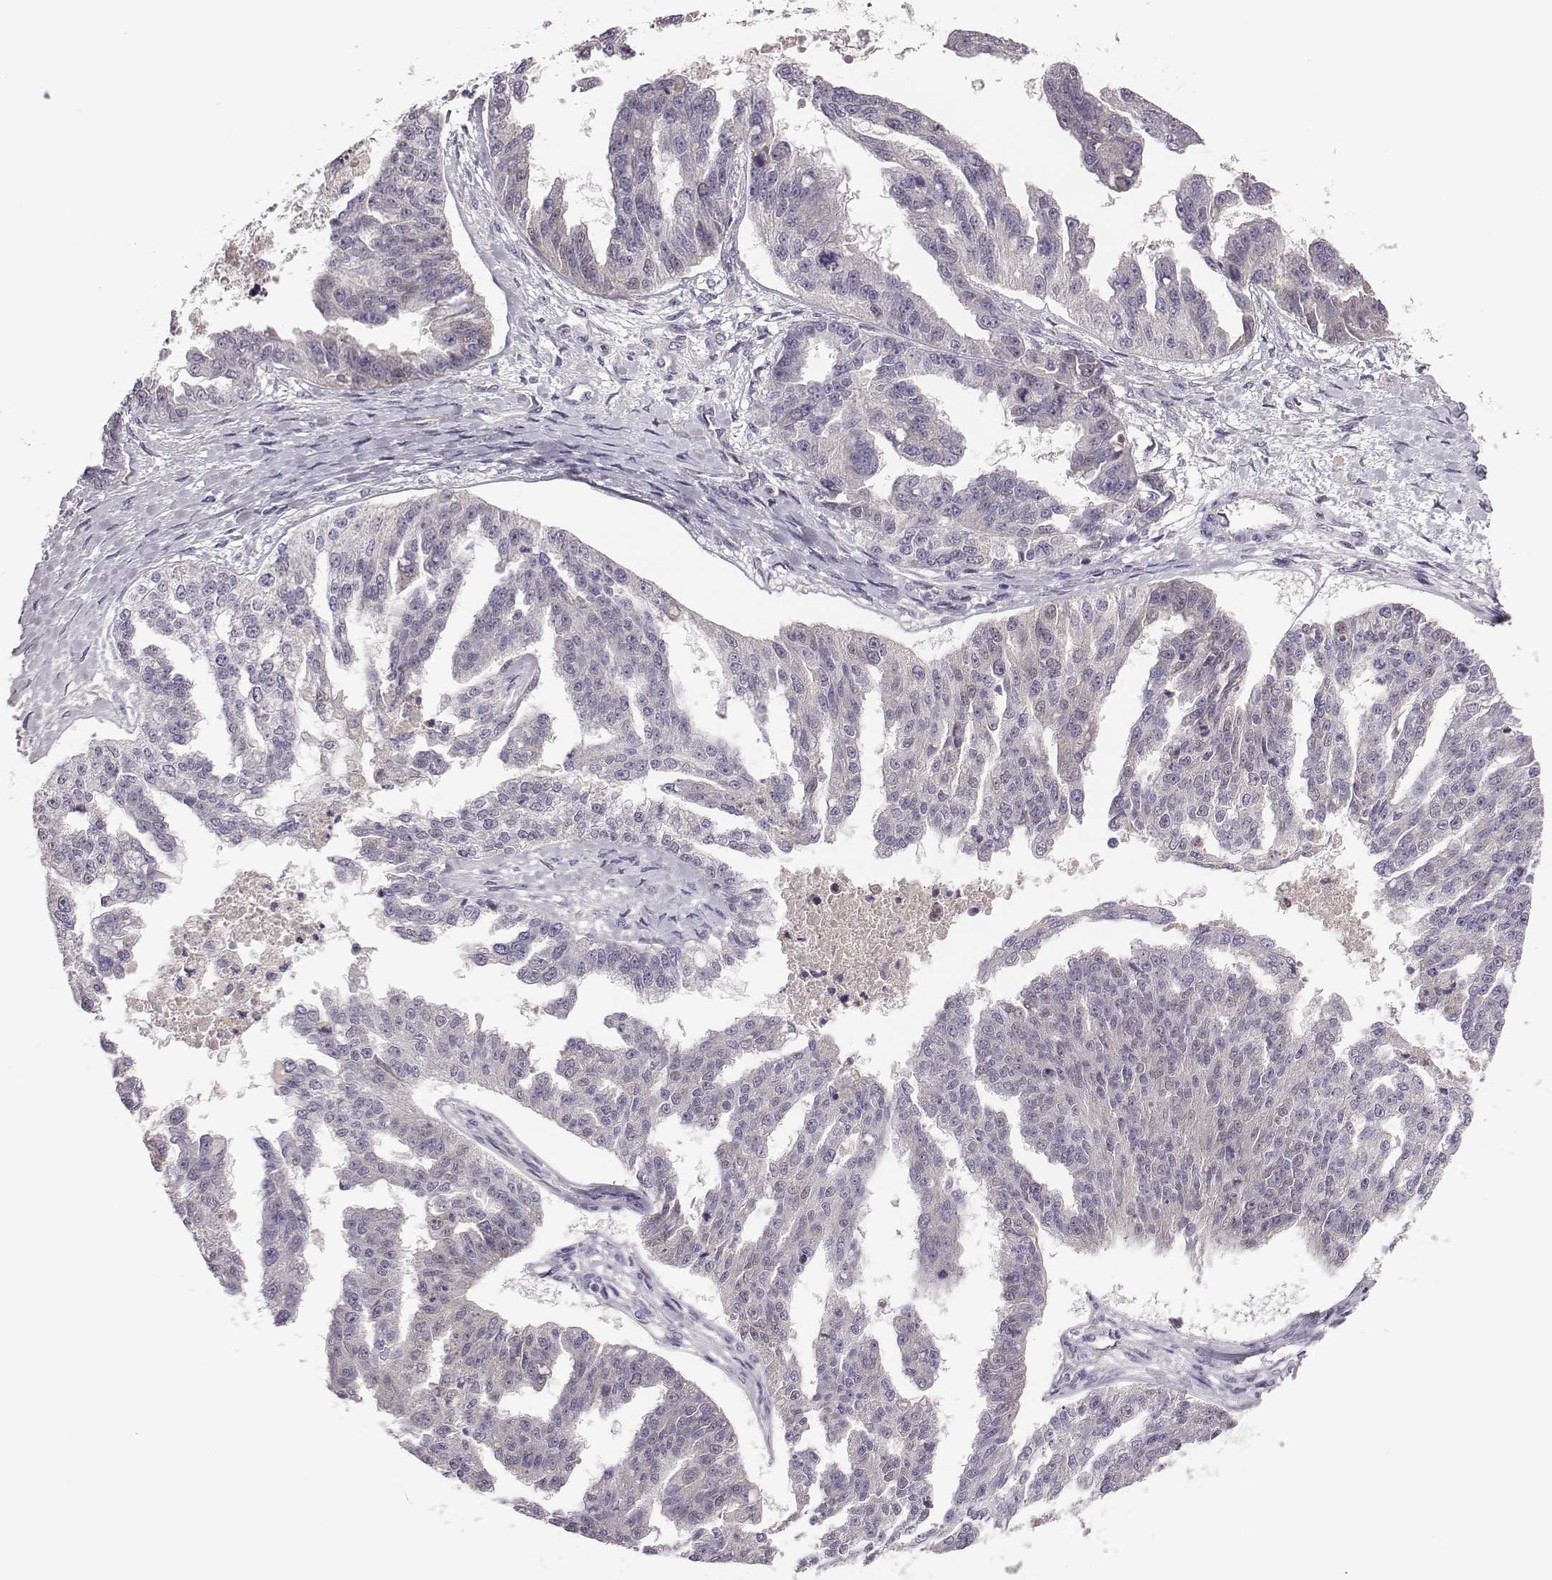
{"staining": {"intensity": "negative", "quantity": "none", "location": "none"}, "tissue": "ovarian cancer", "cell_type": "Tumor cells", "image_type": "cancer", "snomed": [{"axis": "morphology", "description": "Cystadenocarcinoma, serous, NOS"}, {"axis": "topography", "description": "Ovary"}], "caption": "A high-resolution histopathology image shows immunohistochemistry staining of ovarian serous cystadenocarcinoma, which demonstrates no significant expression in tumor cells.", "gene": "KMO", "patient": {"sex": "female", "age": 58}}